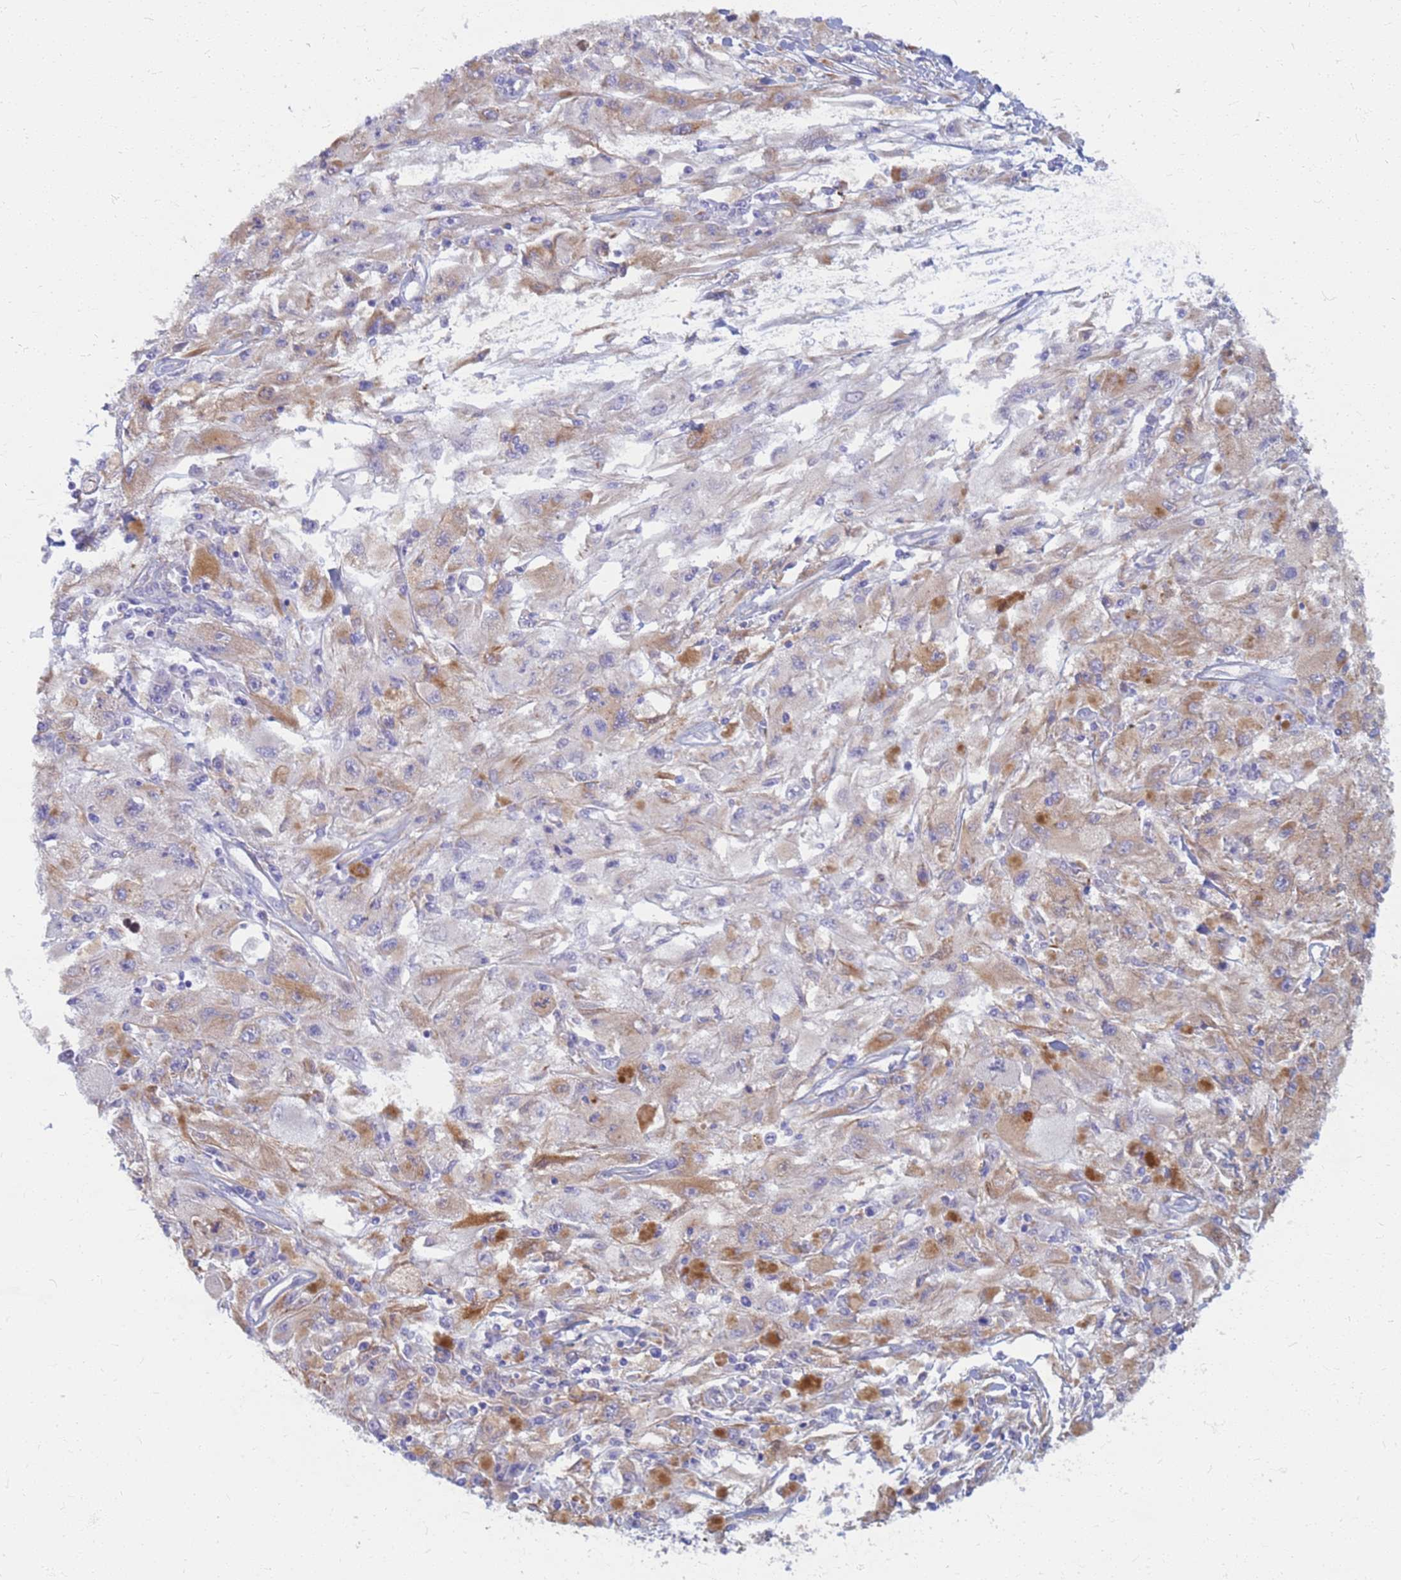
{"staining": {"intensity": "moderate", "quantity": "25%-75%", "location": "cytoplasmic/membranous"}, "tissue": "melanoma", "cell_type": "Tumor cells", "image_type": "cancer", "snomed": [{"axis": "morphology", "description": "Malignant melanoma, Metastatic site"}, {"axis": "topography", "description": "Skin"}], "caption": "Immunohistochemical staining of human malignant melanoma (metastatic site) displays moderate cytoplasmic/membranous protein expression in approximately 25%-75% of tumor cells.", "gene": "EEA1", "patient": {"sex": "male", "age": 53}}